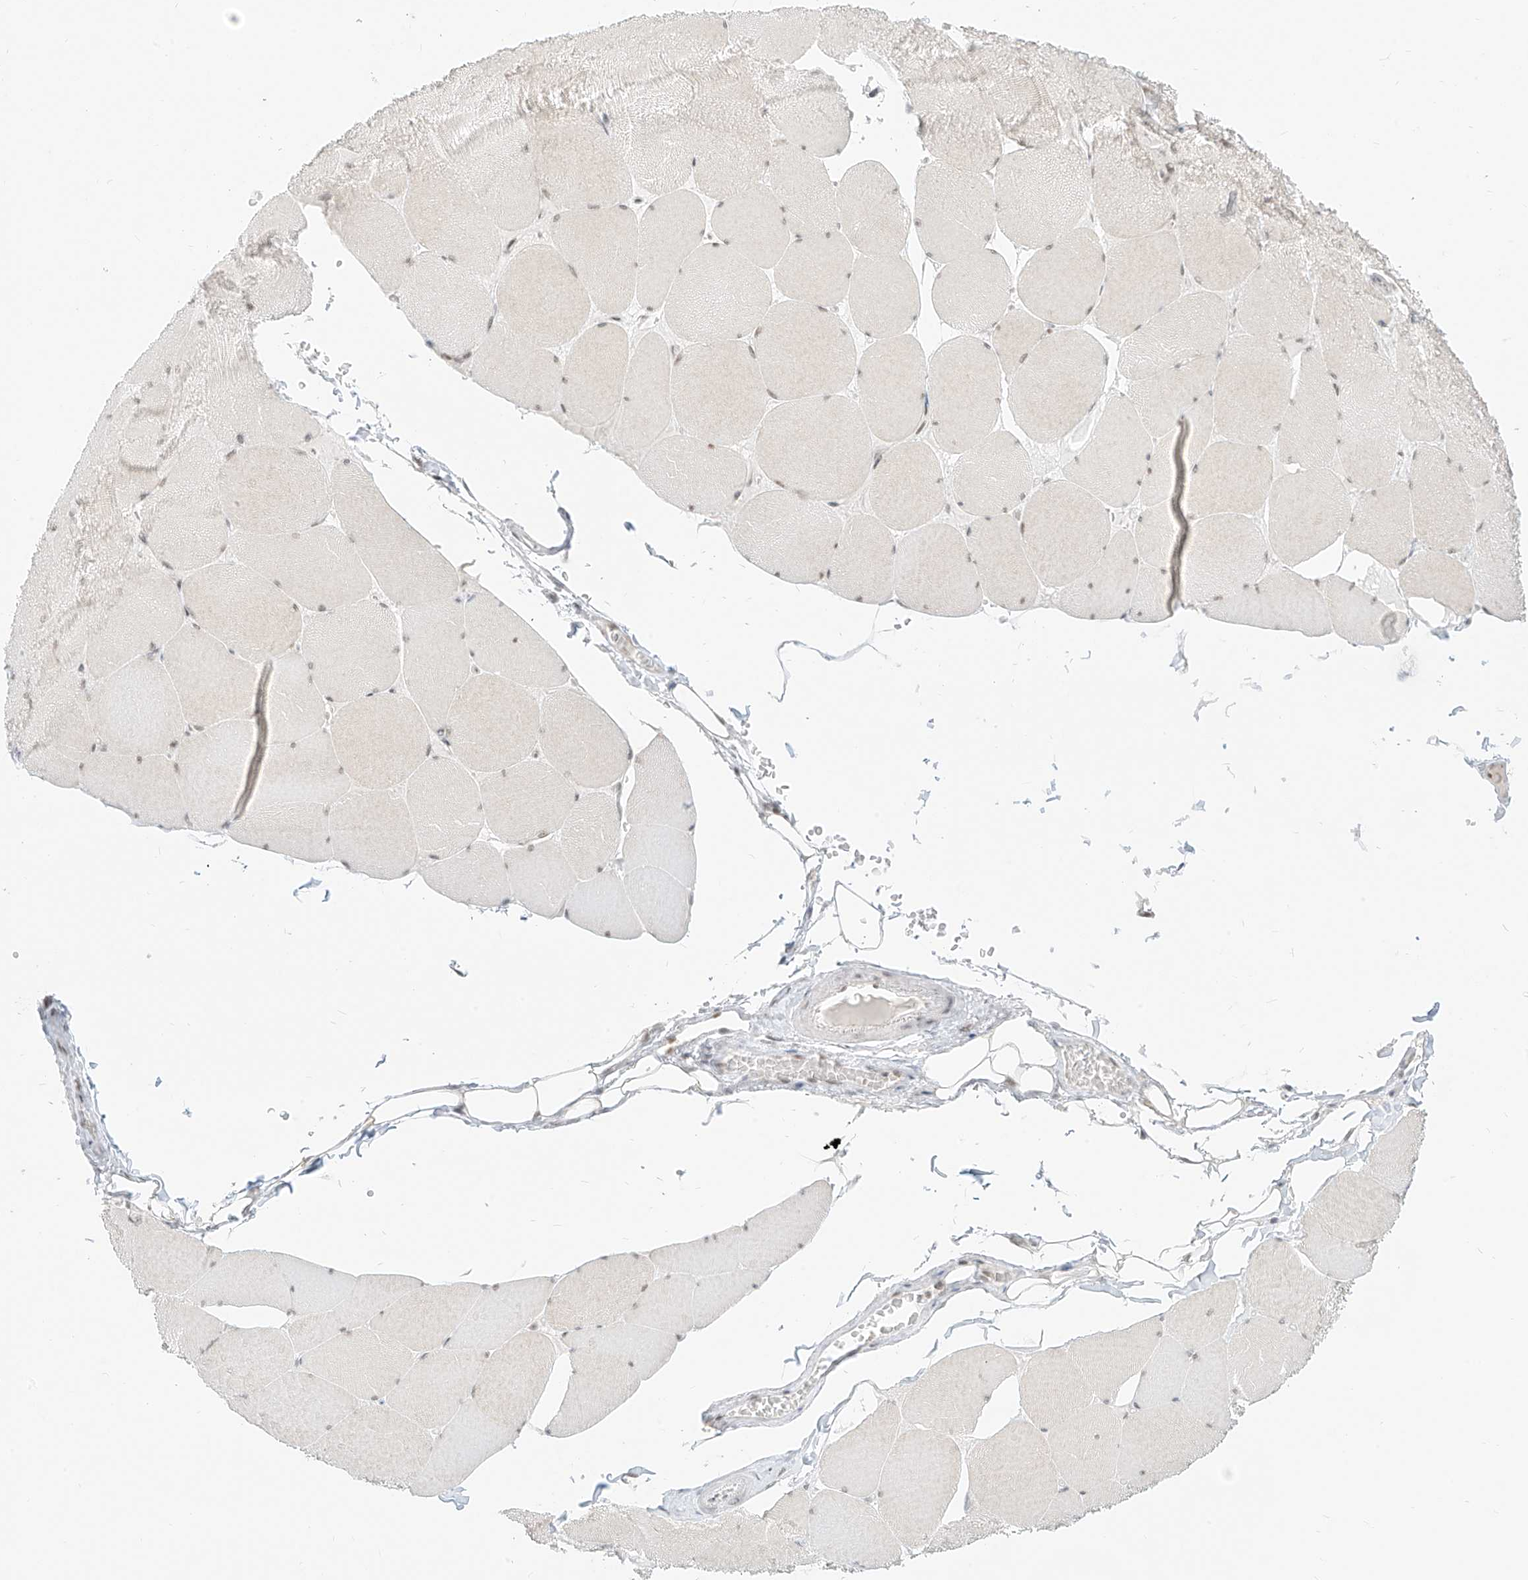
{"staining": {"intensity": "weak", "quantity": "<25%", "location": "nuclear"}, "tissue": "skeletal muscle", "cell_type": "Myocytes", "image_type": "normal", "snomed": [{"axis": "morphology", "description": "Normal tissue, NOS"}, {"axis": "topography", "description": "Skeletal muscle"}, {"axis": "topography", "description": "Head-Neck"}], "caption": "This histopathology image is of benign skeletal muscle stained with immunohistochemistry to label a protein in brown with the nuclei are counter-stained blue. There is no expression in myocytes.", "gene": "SUPT5H", "patient": {"sex": "male", "age": 66}}